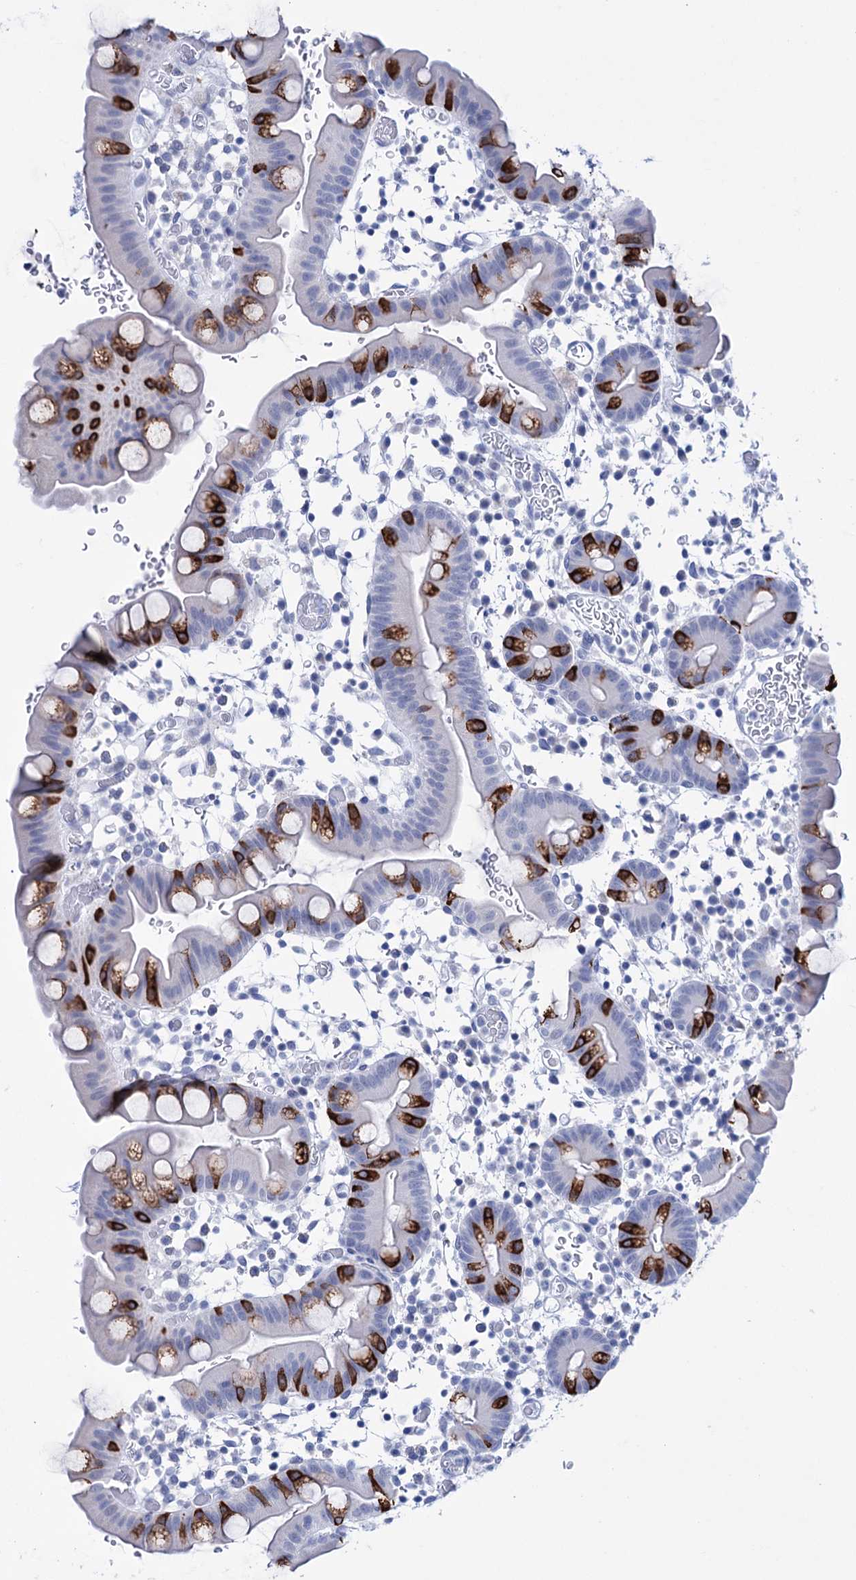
{"staining": {"intensity": "strong", "quantity": "<25%", "location": "cytoplasmic/membranous"}, "tissue": "small intestine", "cell_type": "Glandular cells", "image_type": "normal", "snomed": [{"axis": "morphology", "description": "Normal tissue, NOS"}, {"axis": "topography", "description": "Stomach, upper"}, {"axis": "topography", "description": "Stomach, lower"}, {"axis": "topography", "description": "Small intestine"}], "caption": "A high-resolution micrograph shows IHC staining of benign small intestine, which exhibits strong cytoplasmic/membranous expression in about <25% of glandular cells. The protein is shown in brown color, while the nuclei are stained blue.", "gene": "FBXW12", "patient": {"sex": "male", "age": 68}}